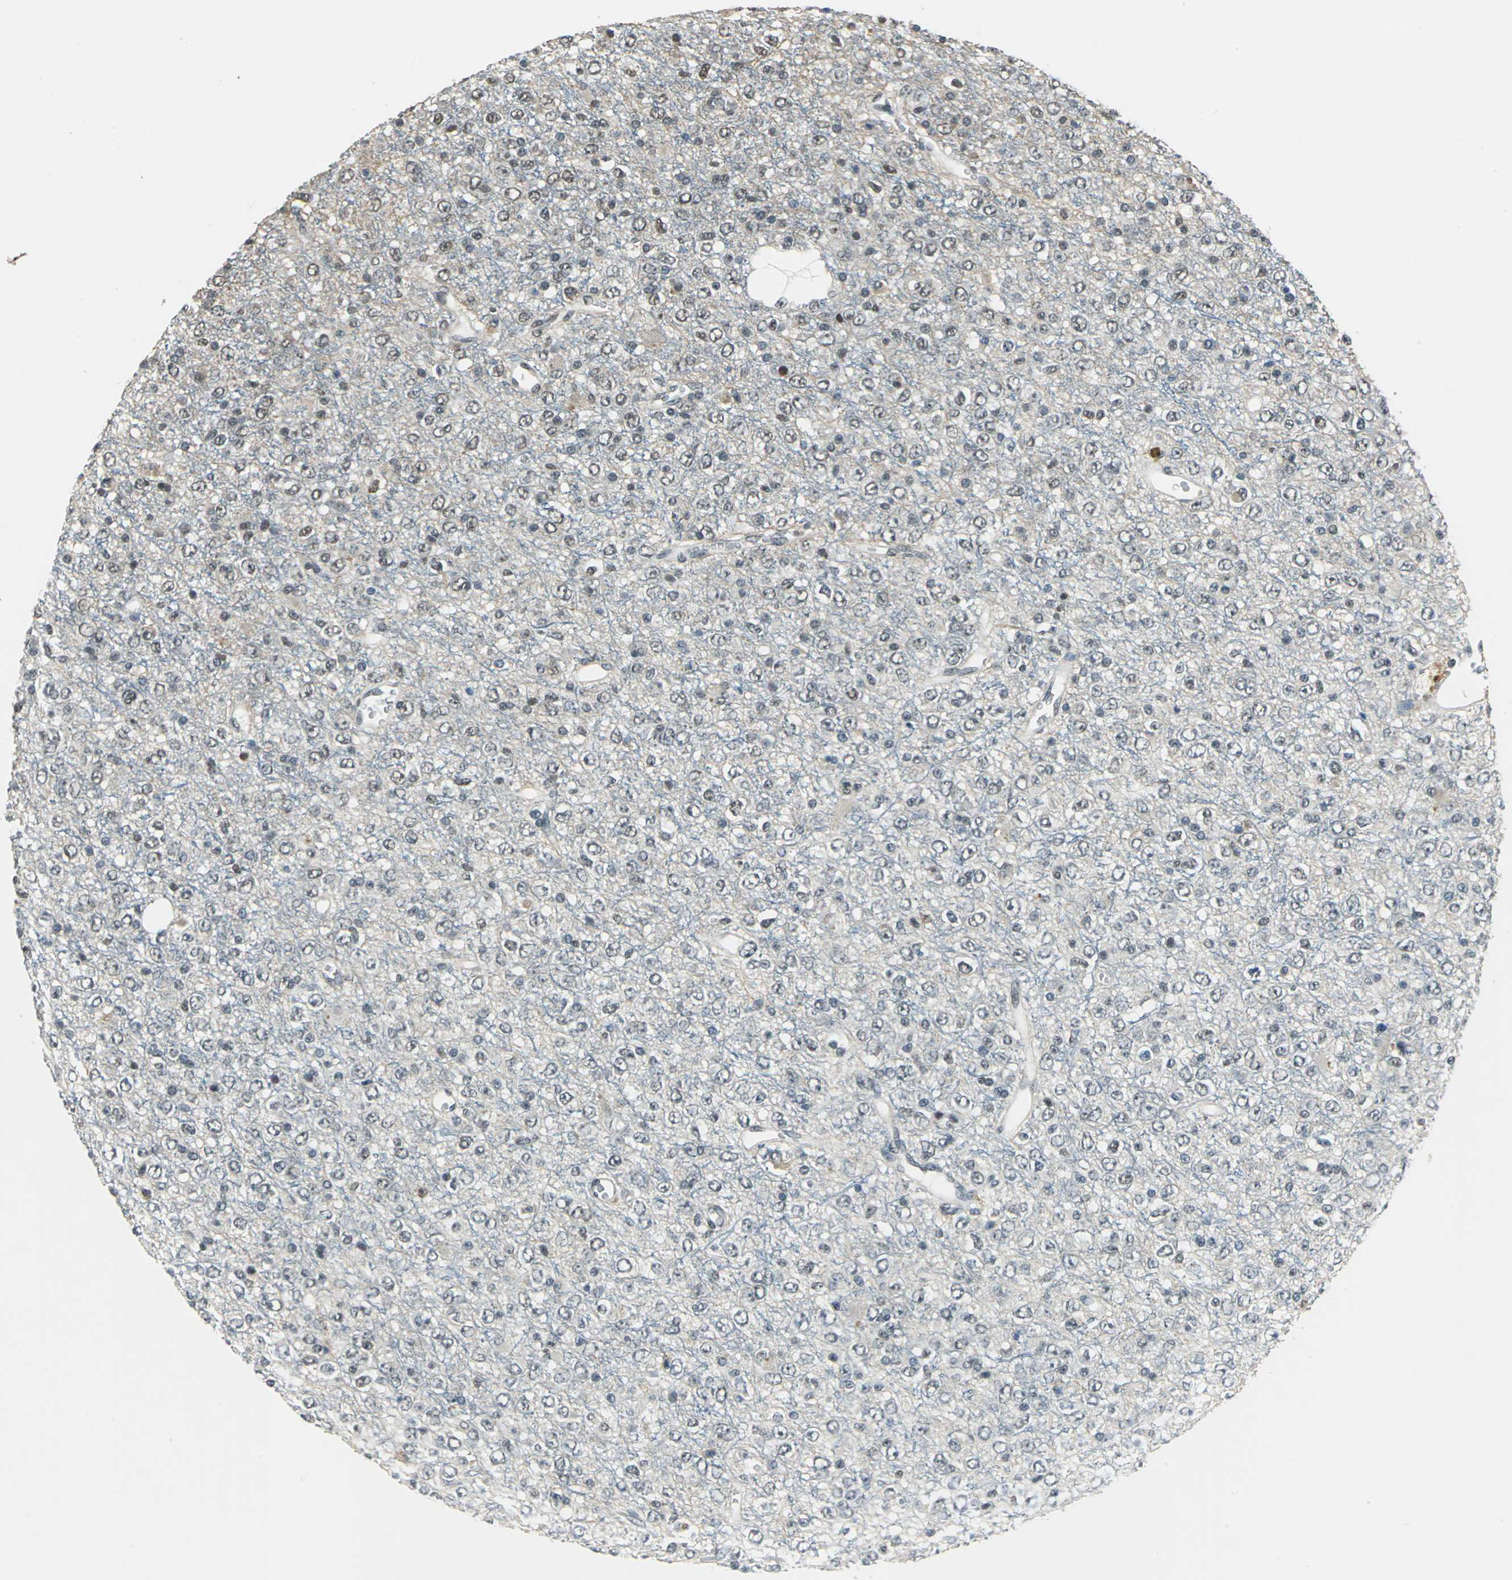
{"staining": {"intensity": "moderate", "quantity": "25%-75%", "location": "nuclear"}, "tissue": "glioma", "cell_type": "Tumor cells", "image_type": "cancer", "snomed": [{"axis": "morphology", "description": "Glioma, malignant, High grade"}, {"axis": "topography", "description": "pancreas cauda"}], "caption": "Brown immunohistochemical staining in glioma reveals moderate nuclear expression in approximately 25%-75% of tumor cells. (Stains: DAB (3,3'-diaminobenzidine) in brown, nuclei in blue, Microscopy: brightfield microscopy at high magnification).", "gene": "RBM14", "patient": {"sex": "male", "age": 60}}